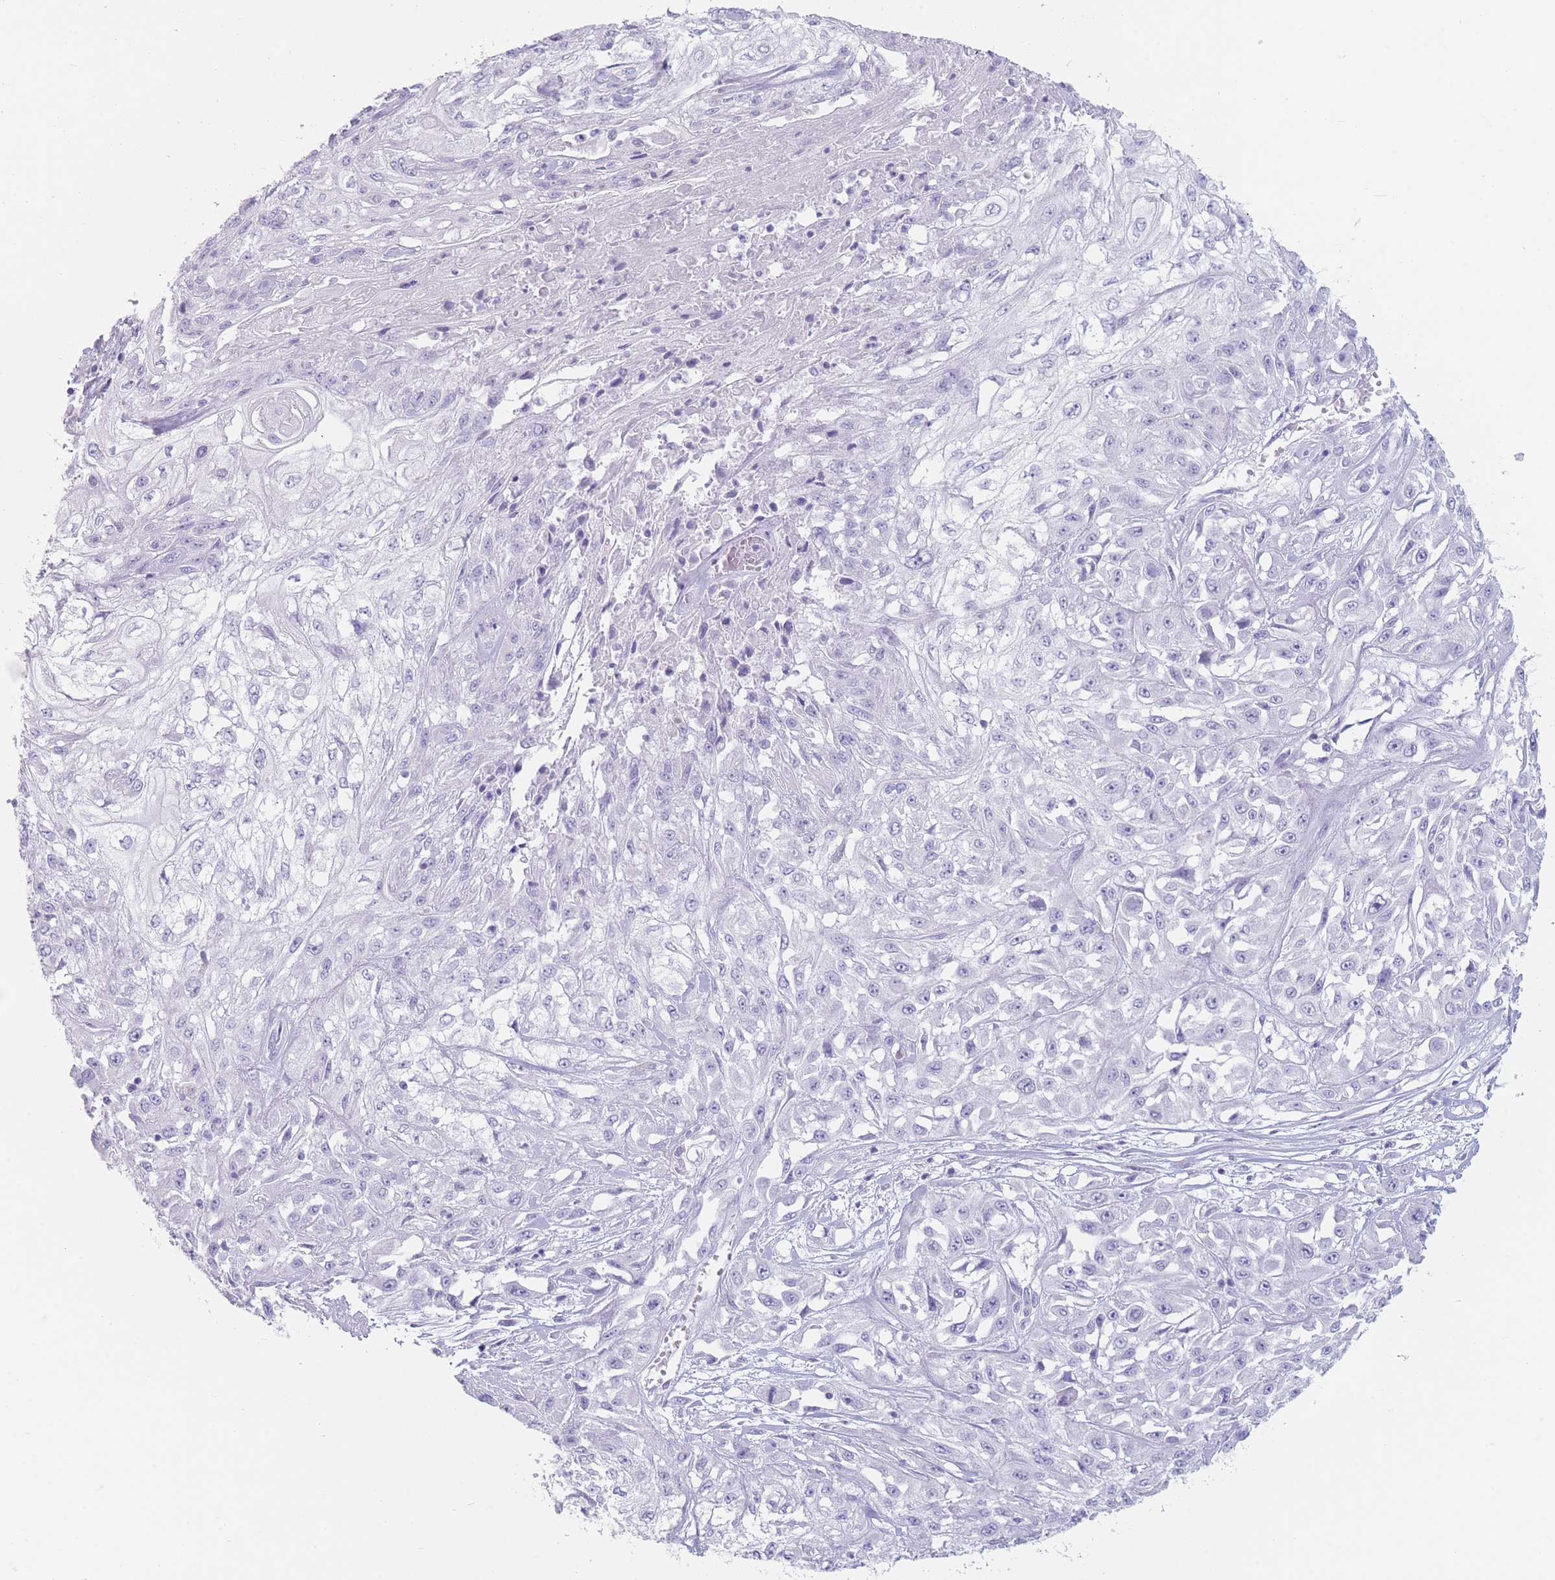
{"staining": {"intensity": "negative", "quantity": "none", "location": "none"}, "tissue": "skin cancer", "cell_type": "Tumor cells", "image_type": "cancer", "snomed": [{"axis": "morphology", "description": "Squamous cell carcinoma, NOS"}, {"axis": "morphology", "description": "Squamous cell carcinoma, metastatic, NOS"}, {"axis": "topography", "description": "Skin"}, {"axis": "topography", "description": "Lymph node"}], "caption": "High power microscopy micrograph of an immunohistochemistry (IHC) image of squamous cell carcinoma (skin), revealing no significant expression in tumor cells.", "gene": "GPR12", "patient": {"sex": "male", "age": 75}}